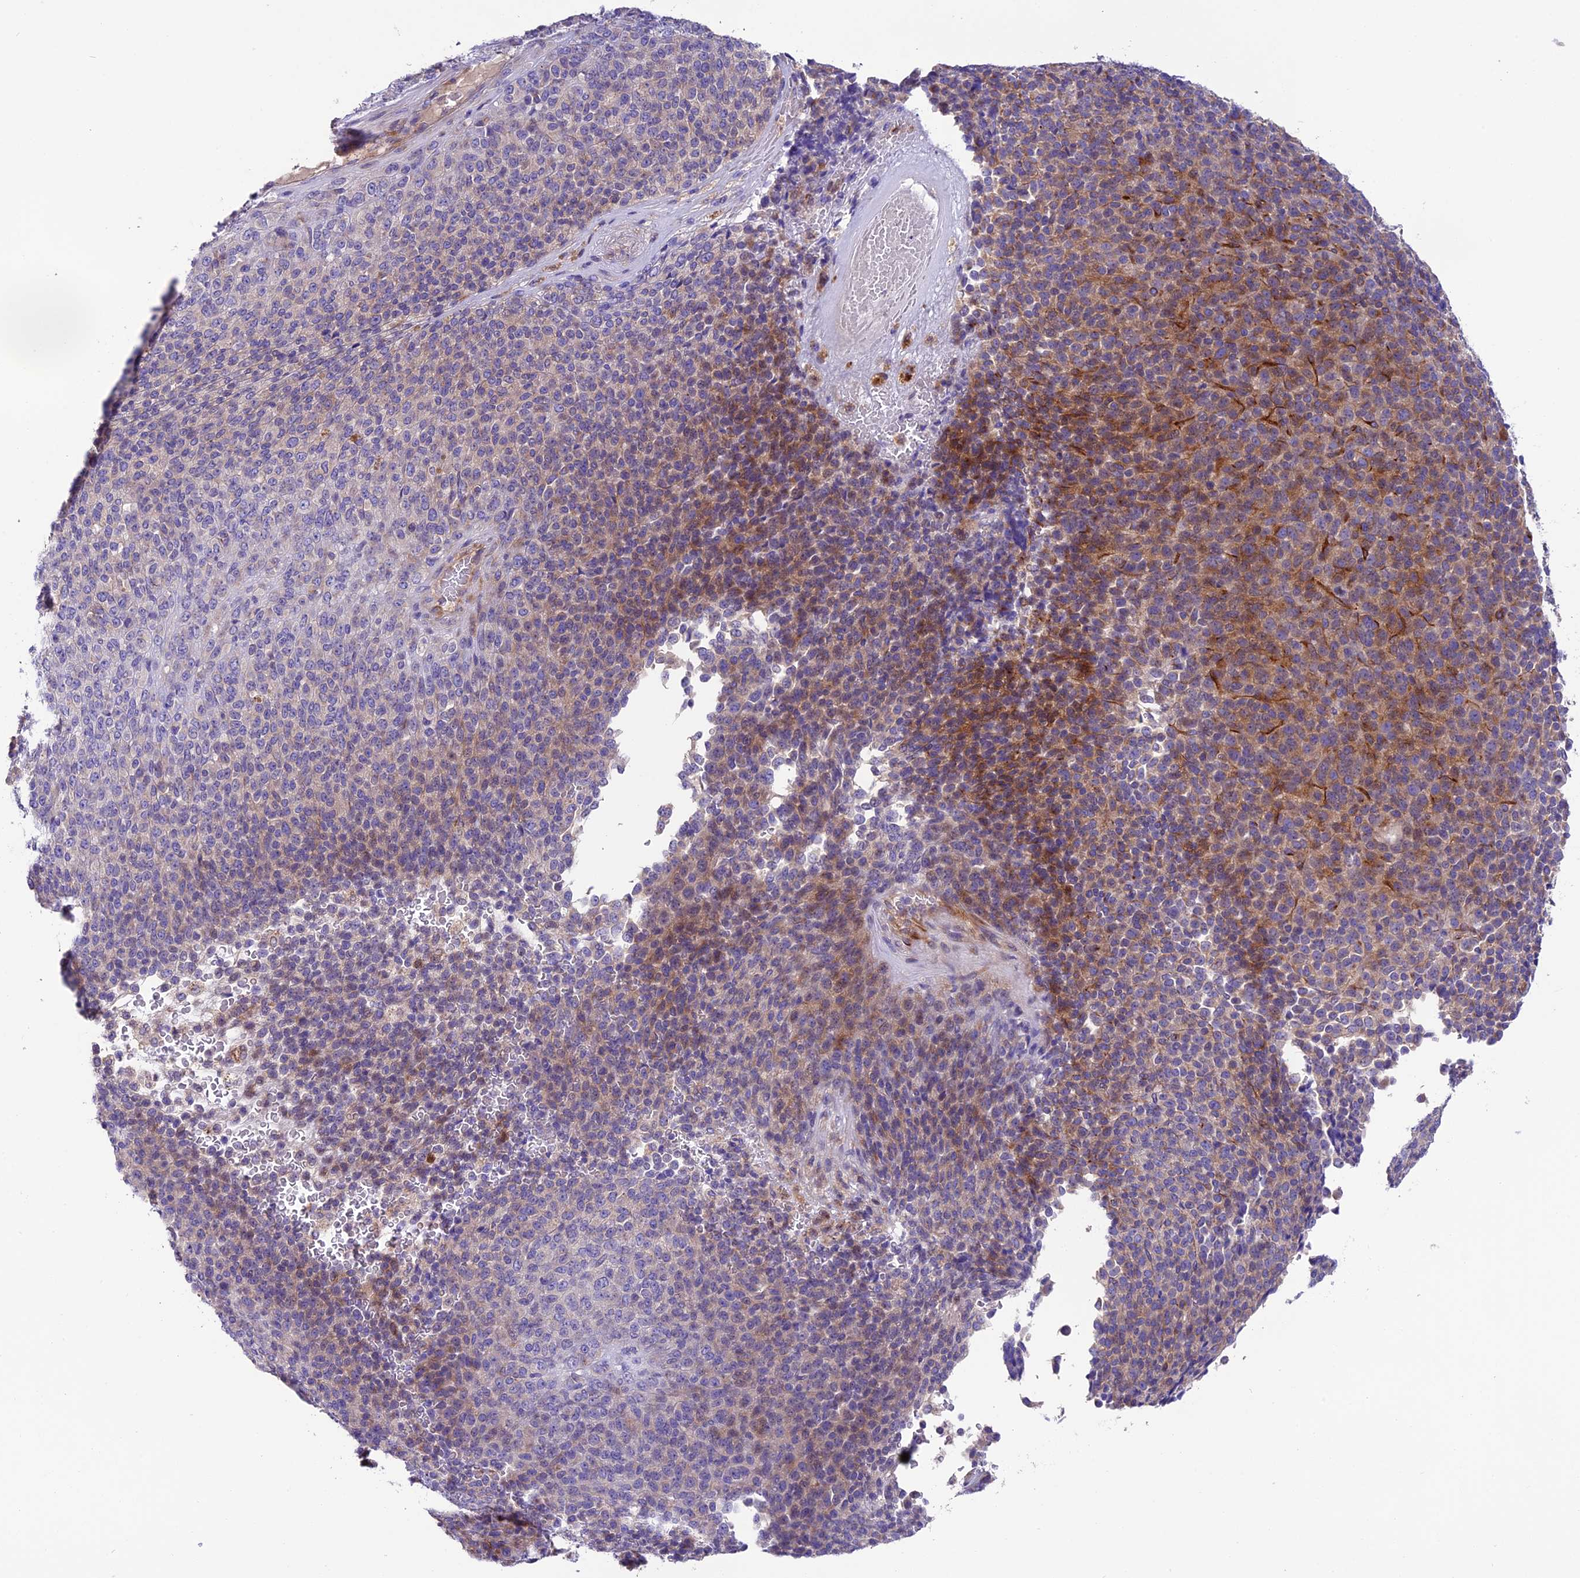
{"staining": {"intensity": "moderate", "quantity": "<25%", "location": "cytoplasmic/membranous"}, "tissue": "melanoma", "cell_type": "Tumor cells", "image_type": "cancer", "snomed": [{"axis": "morphology", "description": "Malignant melanoma, Metastatic site"}, {"axis": "topography", "description": "Brain"}], "caption": "Immunohistochemistry of melanoma reveals low levels of moderate cytoplasmic/membranous expression in approximately <25% of tumor cells.", "gene": "CD99L2", "patient": {"sex": "female", "age": 56}}